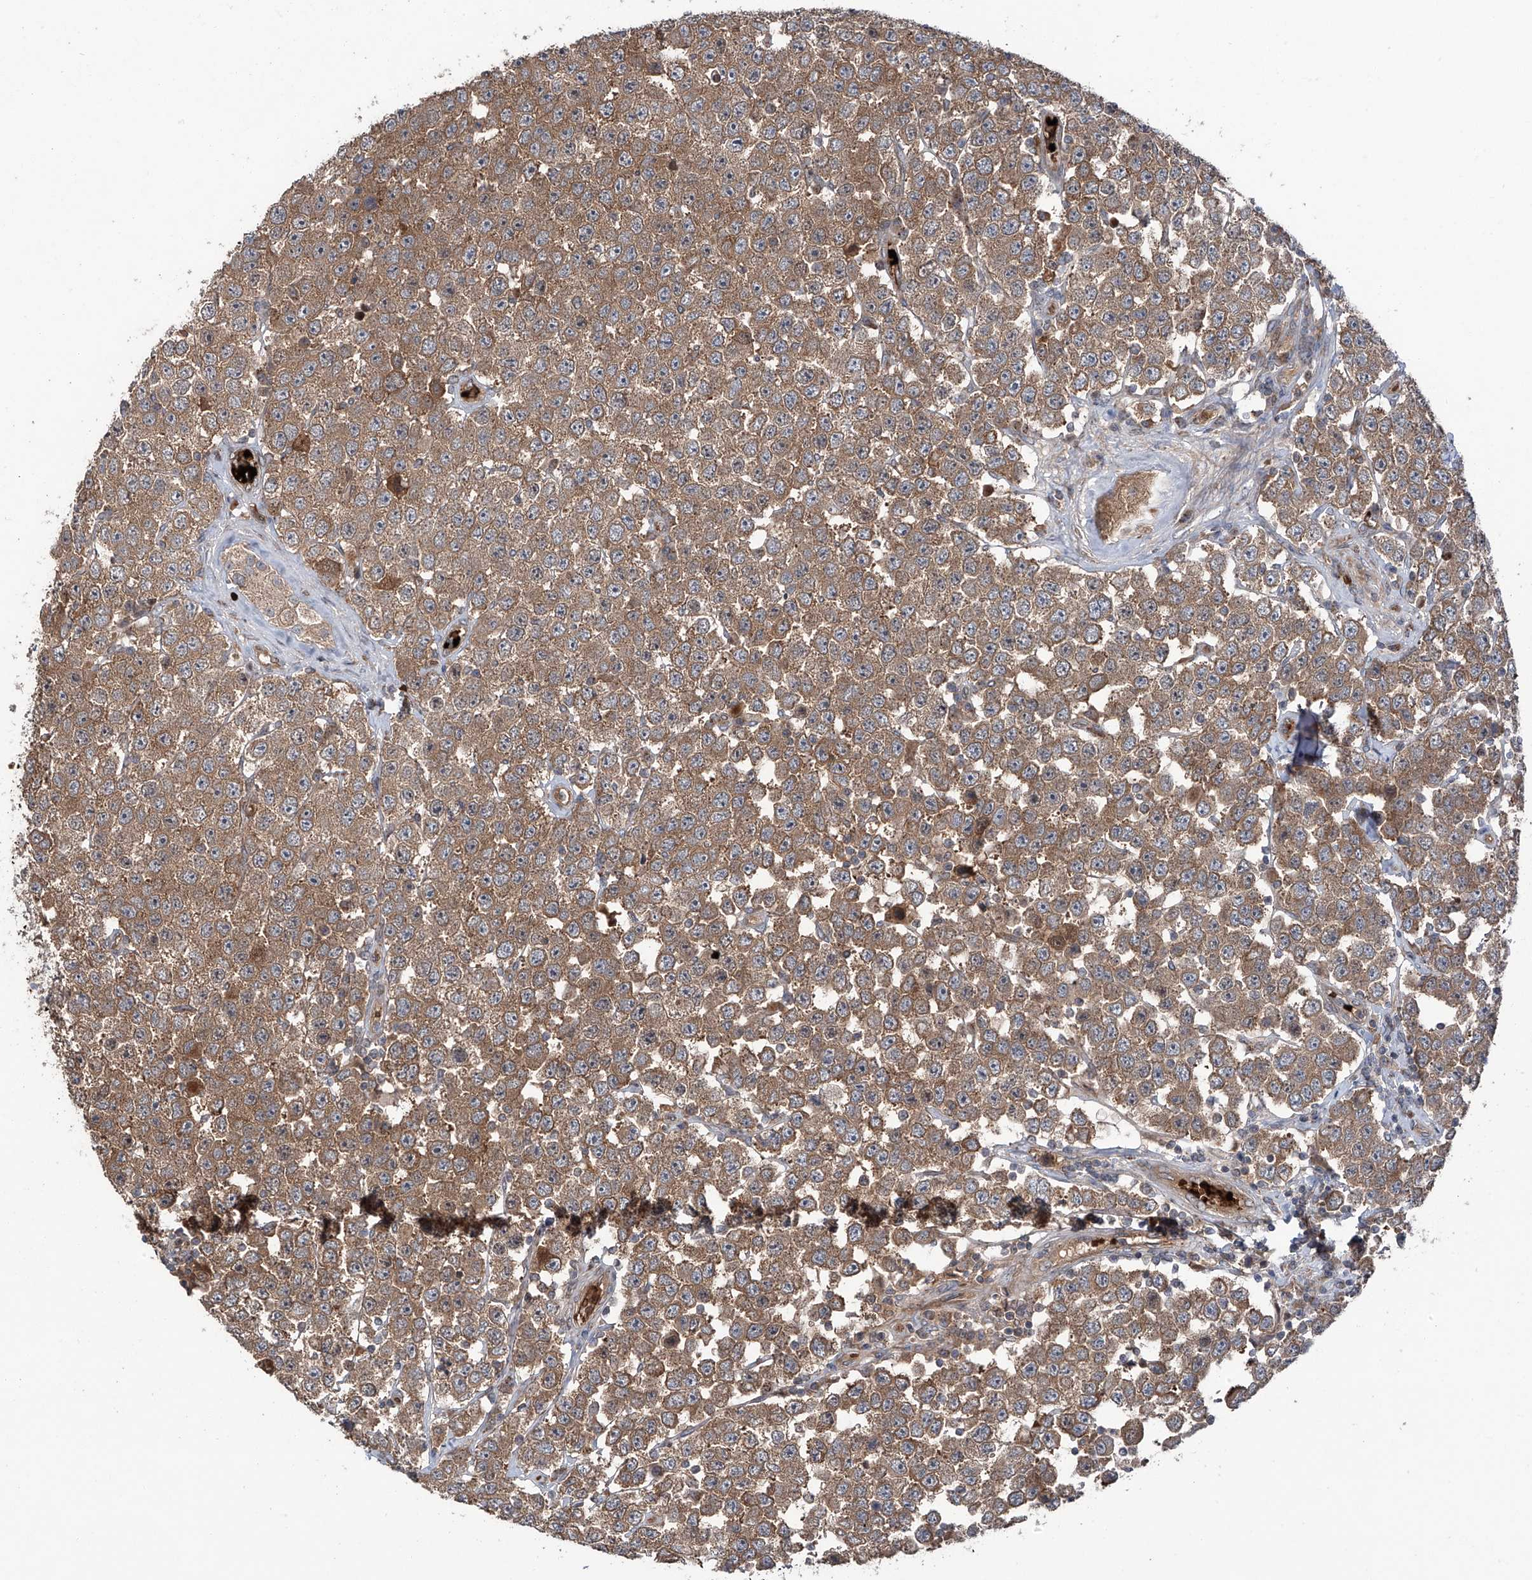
{"staining": {"intensity": "moderate", "quantity": ">75%", "location": "cytoplasmic/membranous"}, "tissue": "testis cancer", "cell_type": "Tumor cells", "image_type": "cancer", "snomed": [{"axis": "morphology", "description": "Seminoma, NOS"}, {"axis": "topography", "description": "Testis"}], "caption": "This is an image of immunohistochemistry (IHC) staining of testis cancer, which shows moderate expression in the cytoplasmic/membranous of tumor cells.", "gene": "ZDHHC9", "patient": {"sex": "male", "age": 28}}